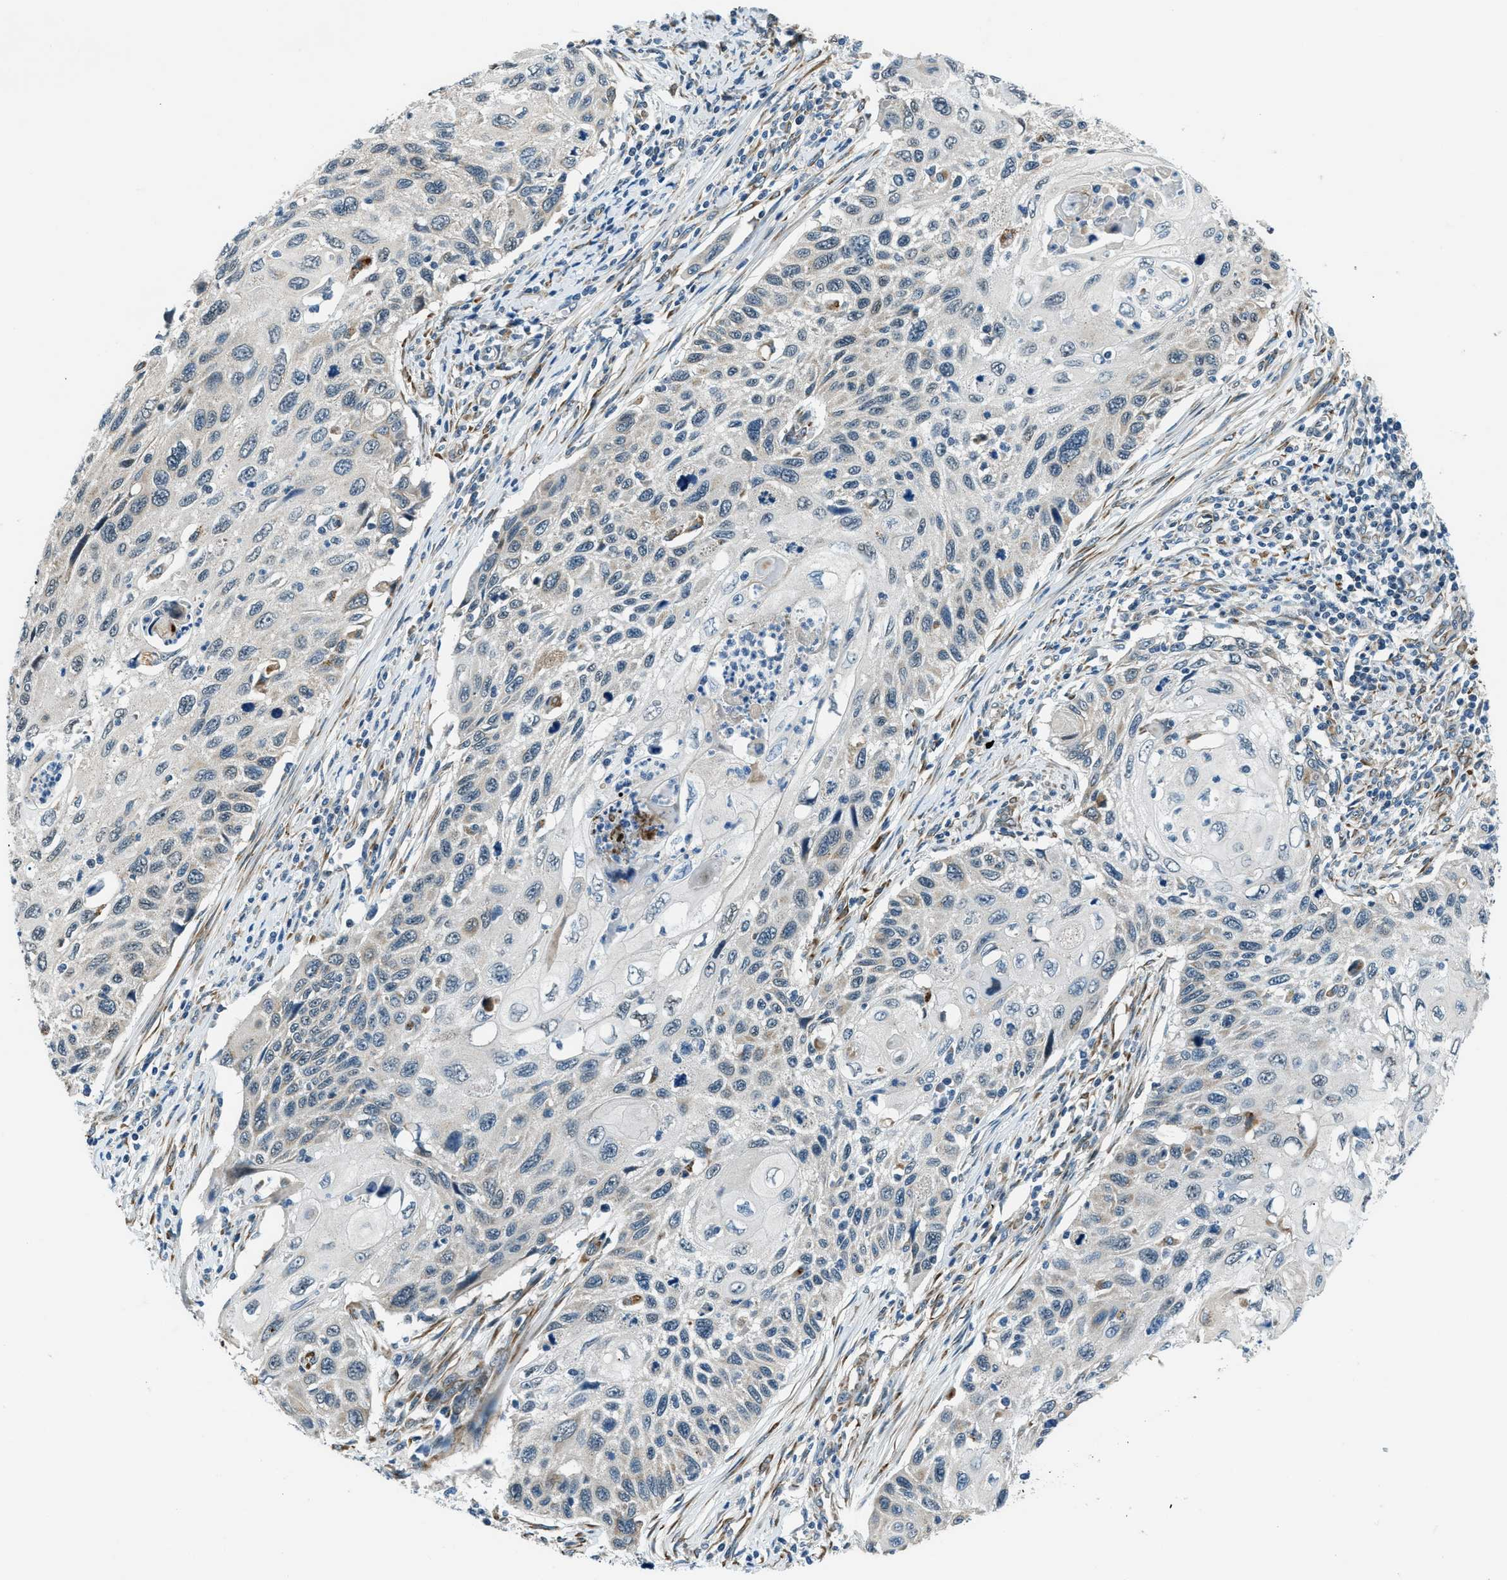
{"staining": {"intensity": "negative", "quantity": "none", "location": "none"}, "tissue": "cervical cancer", "cell_type": "Tumor cells", "image_type": "cancer", "snomed": [{"axis": "morphology", "description": "Squamous cell carcinoma, NOS"}, {"axis": "topography", "description": "Cervix"}], "caption": "A micrograph of human cervical squamous cell carcinoma is negative for staining in tumor cells.", "gene": "GINM1", "patient": {"sex": "female", "age": 70}}